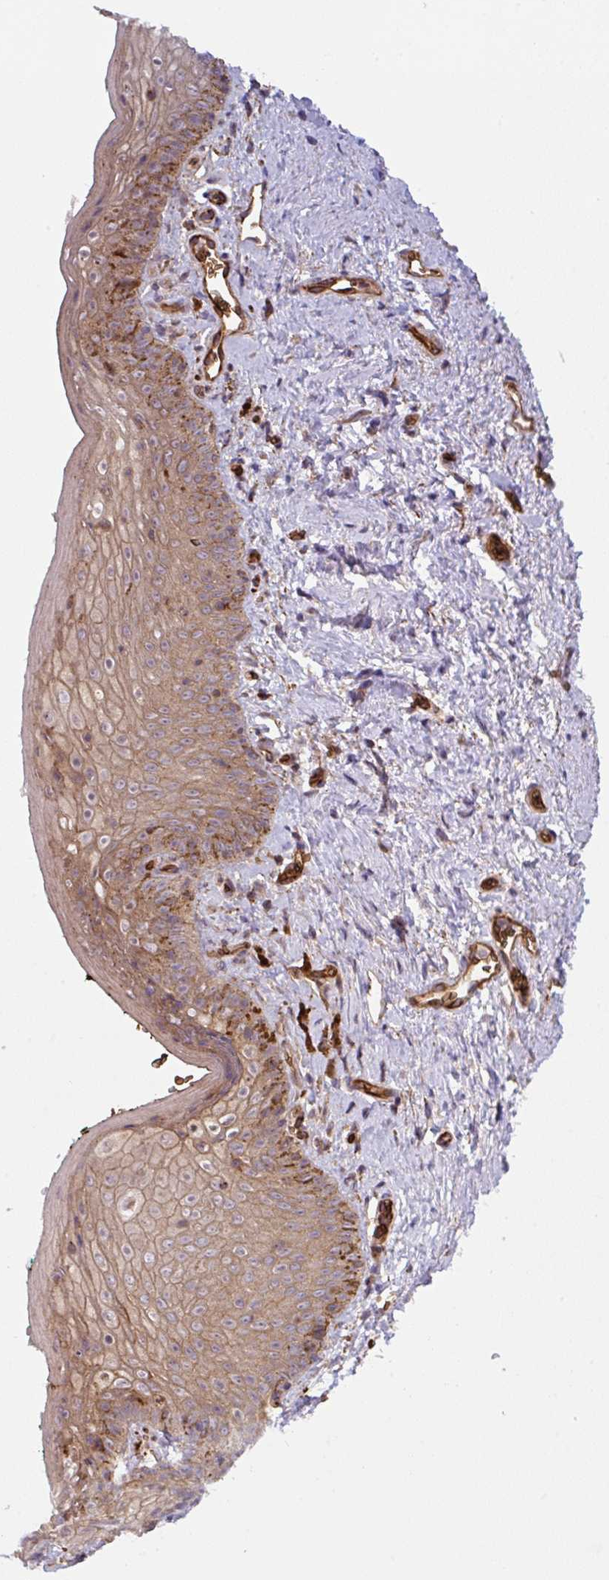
{"staining": {"intensity": "moderate", "quantity": "25%-75%", "location": "cytoplasmic/membranous"}, "tissue": "vagina", "cell_type": "Squamous epithelial cells", "image_type": "normal", "snomed": [{"axis": "morphology", "description": "Normal tissue, NOS"}, {"axis": "topography", "description": "Vulva"}, {"axis": "topography", "description": "Vagina"}, {"axis": "topography", "description": "Peripheral nerve tissue"}], "caption": "Protein analysis of unremarkable vagina shows moderate cytoplasmic/membranous staining in about 25%-75% of squamous epithelial cells. (Stains: DAB in brown, nuclei in blue, Microscopy: brightfield microscopy at high magnification).", "gene": "APOBEC3D", "patient": {"sex": "female", "age": 66}}